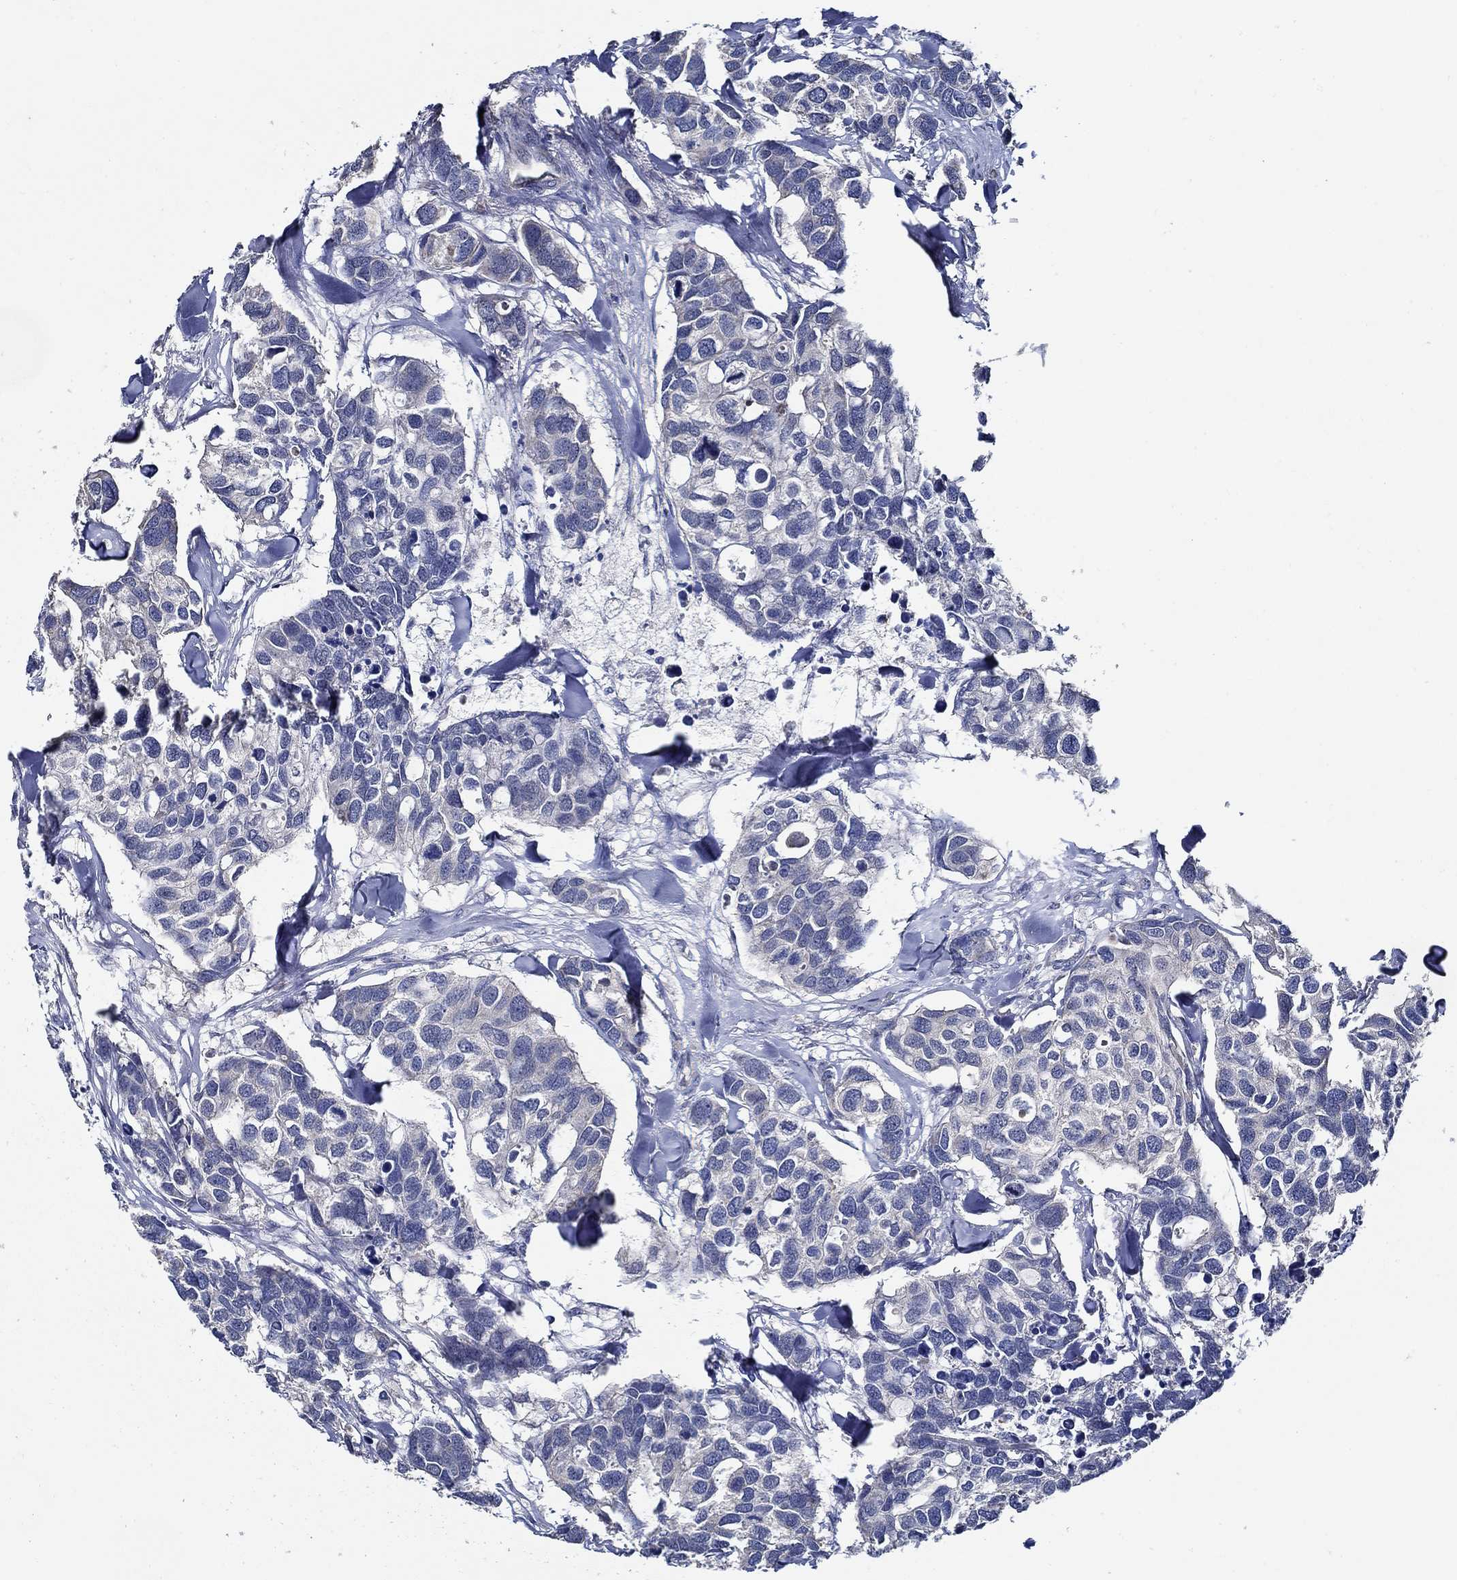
{"staining": {"intensity": "negative", "quantity": "none", "location": "none"}, "tissue": "breast cancer", "cell_type": "Tumor cells", "image_type": "cancer", "snomed": [{"axis": "morphology", "description": "Duct carcinoma"}, {"axis": "topography", "description": "Breast"}], "caption": "Breast cancer was stained to show a protein in brown. There is no significant staining in tumor cells. (DAB immunohistochemistry (IHC), high magnification).", "gene": "WDR53", "patient": {"sex": "female", "age": 83}}